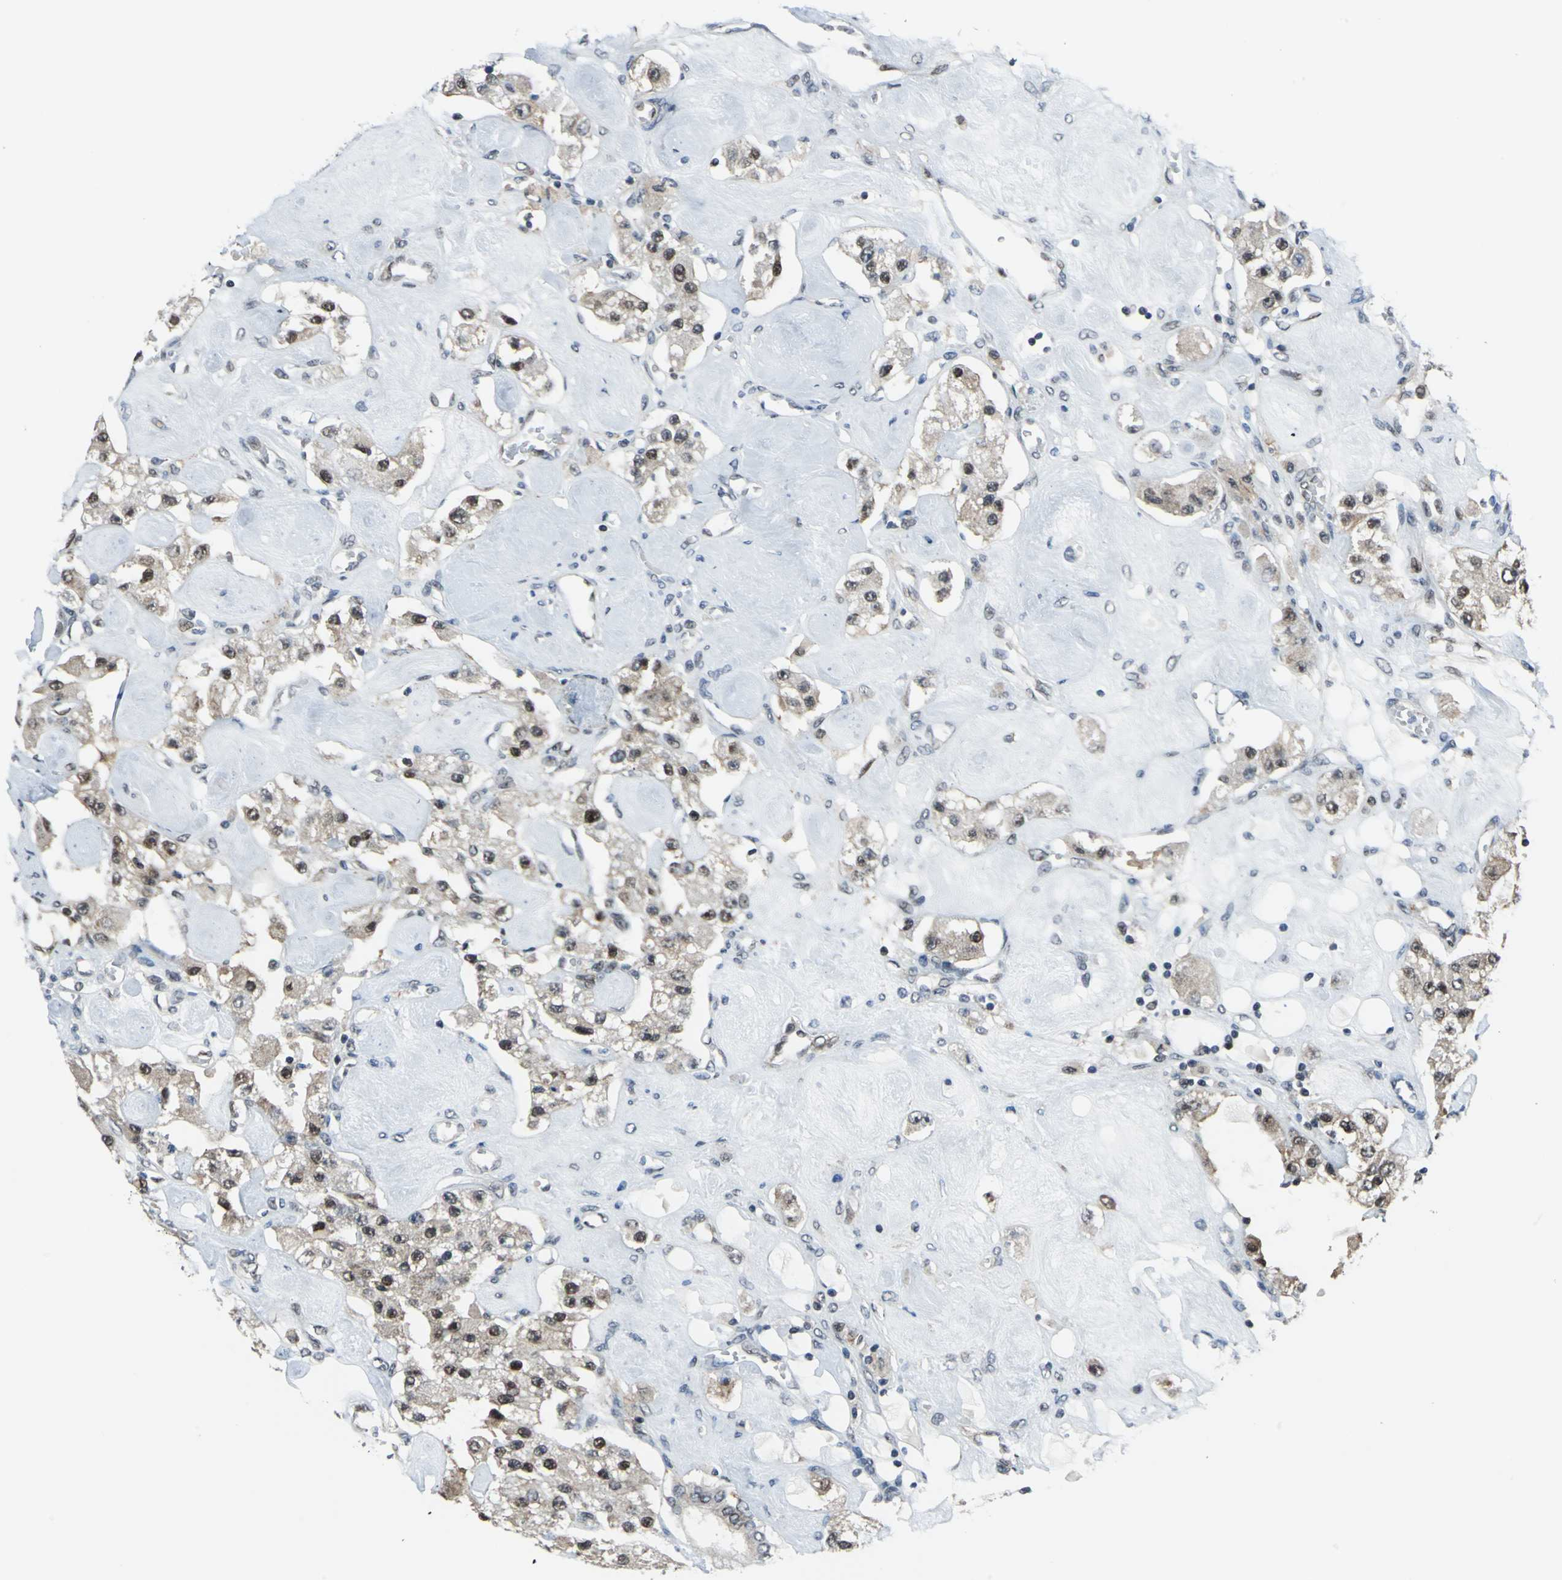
{"staining": {"intensity": "weak", "quantity": ">75%", "location": "cytoplasmic/membranous,nuclear"}, "tissue": "carcinoid", "cell_type": "Tumor cells", "image_type": "cancer", "snomed": [{"axis": "morphology", "description": "Carcinoid, malignant, NOS"}, {"axis": "topography", "description": "Pancreas"}], "caption": "Immunohistochemical staining of malignant carcinoid displays low levels of weak cytoplasmic/membranous and nuclear protein expression in approximately >75% of tumor cells.", "gene": "POLR3K", "patient": {"sex": "male", "age": 41}}